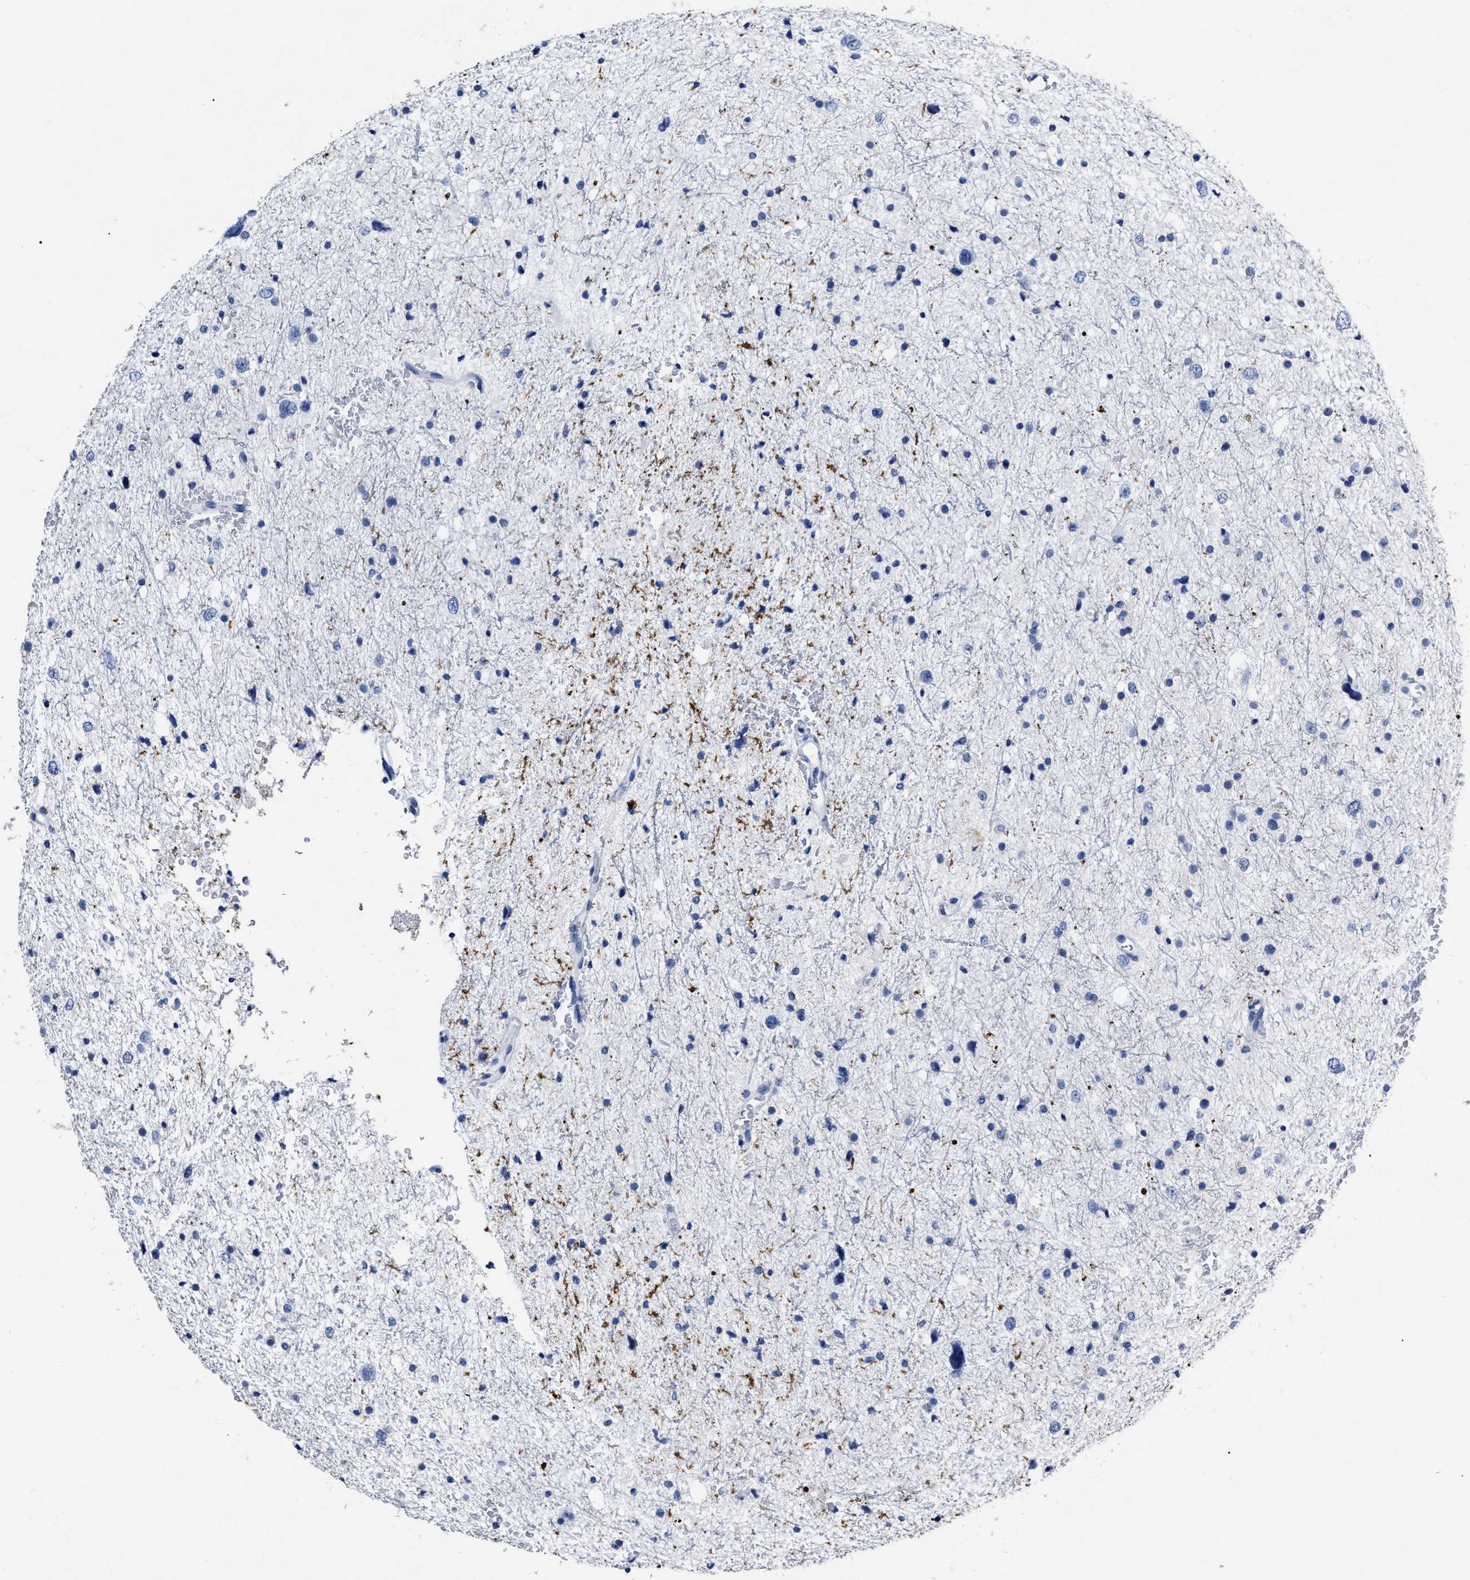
{"staining": {"intensity": "negative", "quantity": "none", "location": "none"}, "tissue": "glioma", "cell_type": "Tumor cells", "image_type": "cancer", "snomed": [{"axis": "morphology", "description": "Glioma, malignant, Low grade"}, {"axis": "topography", "description": "Brain"}], "caption": "This is a histopathology image of IHC staining of malignant low-grade glioma, which shows no staining in tumor cells.", "gene": "OR10G3", "patient": {"sex": "female", "age": 37}}